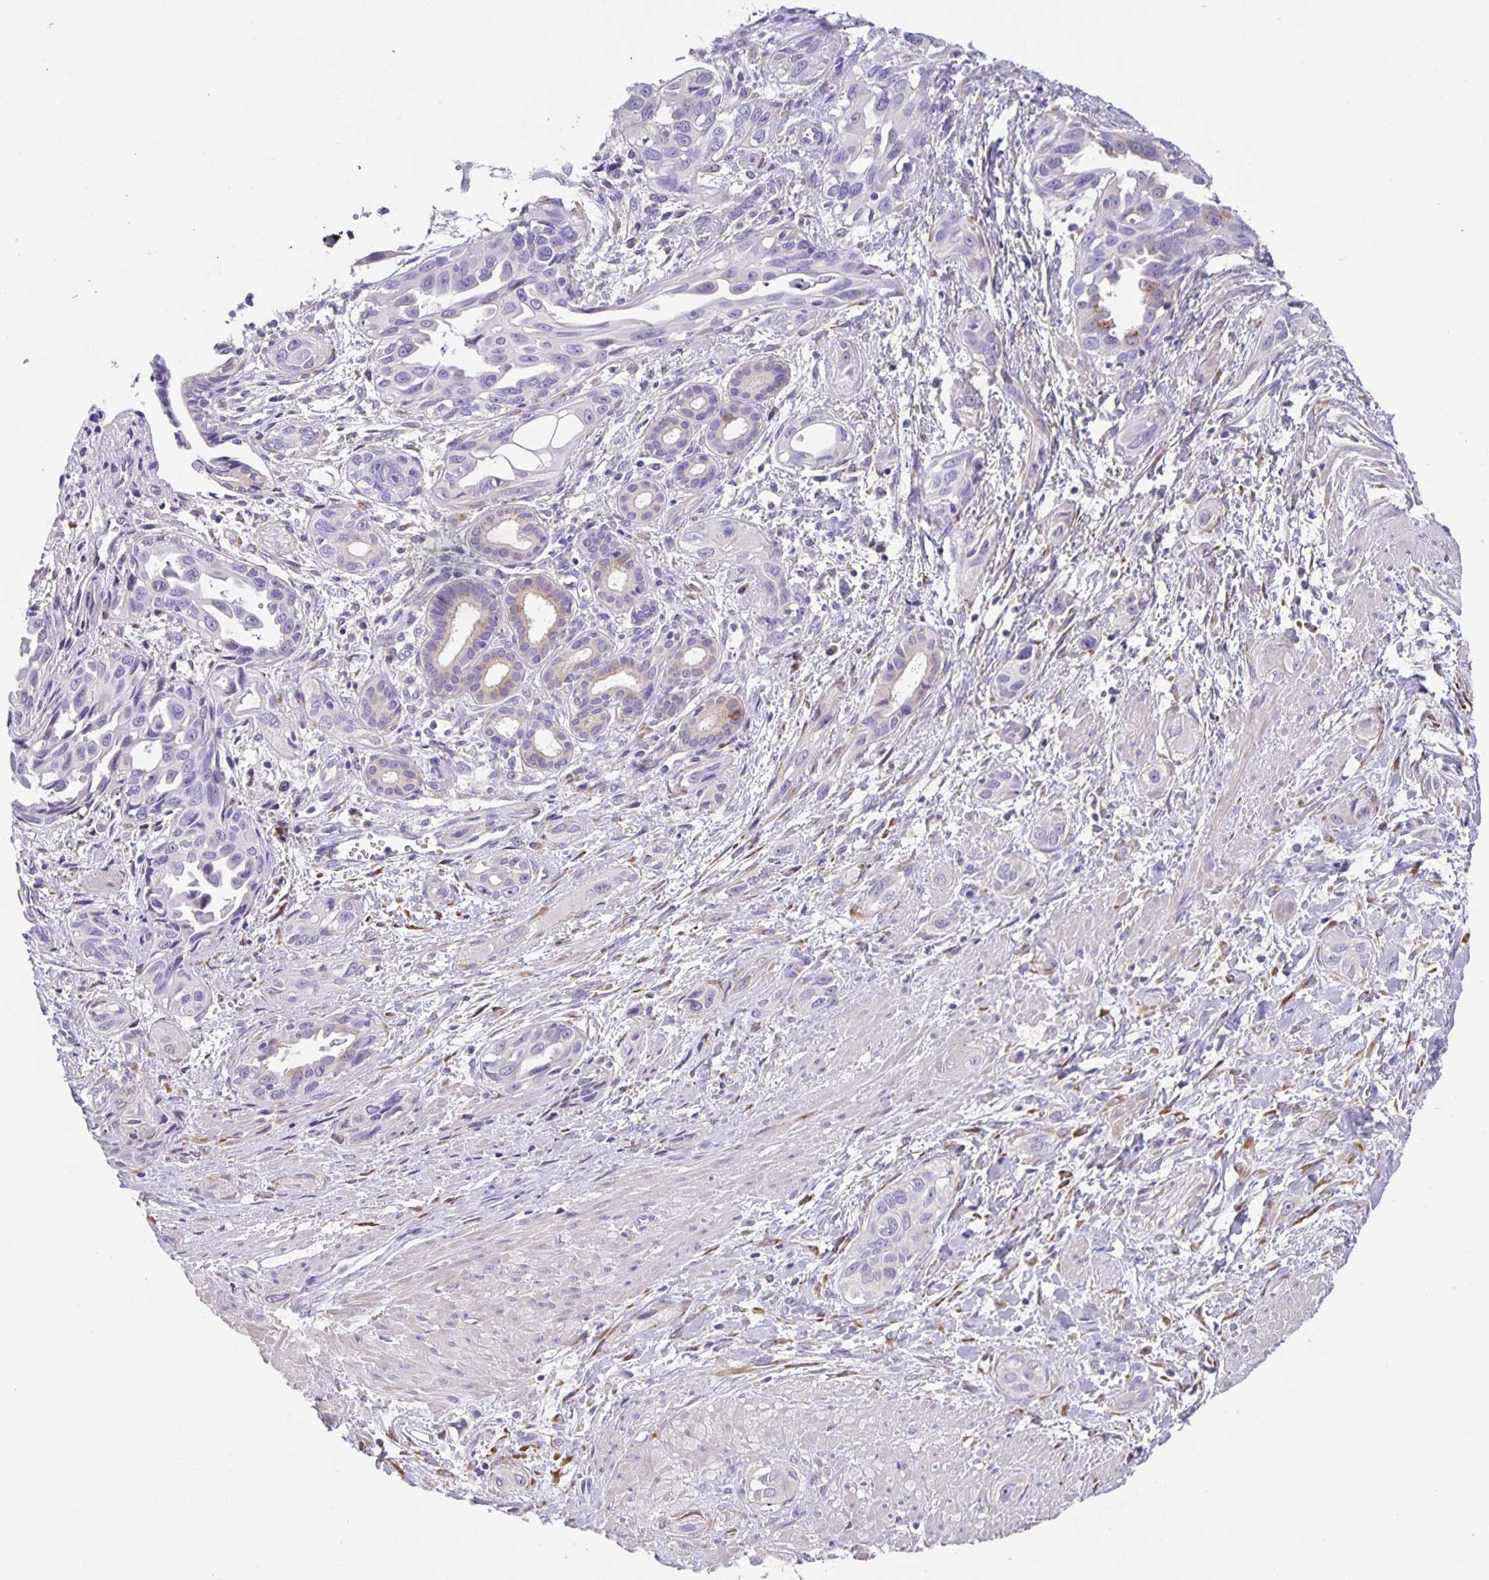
{"staining": {"intensity": "negative", "quantity": "none", "location": "none"}, "tissue": "pancreatic cancer", "cell_type": "Tumor cells", "image_type": "cancer", "snomed": [{"axis": "morphology", "description": "Adenocarcinoma, NOS"}, {"axis": "topography", "description": "Pancreas"}], "caption": "The histopathology image displays no staining of tumor cells in adenocarcinoma (pancreatic). (DAB (3,3'-diaminobenzidine) immunohistochemistry, high magnification).", "gene": "PRR36", "patient": {"sex": "female", "age": 55}}